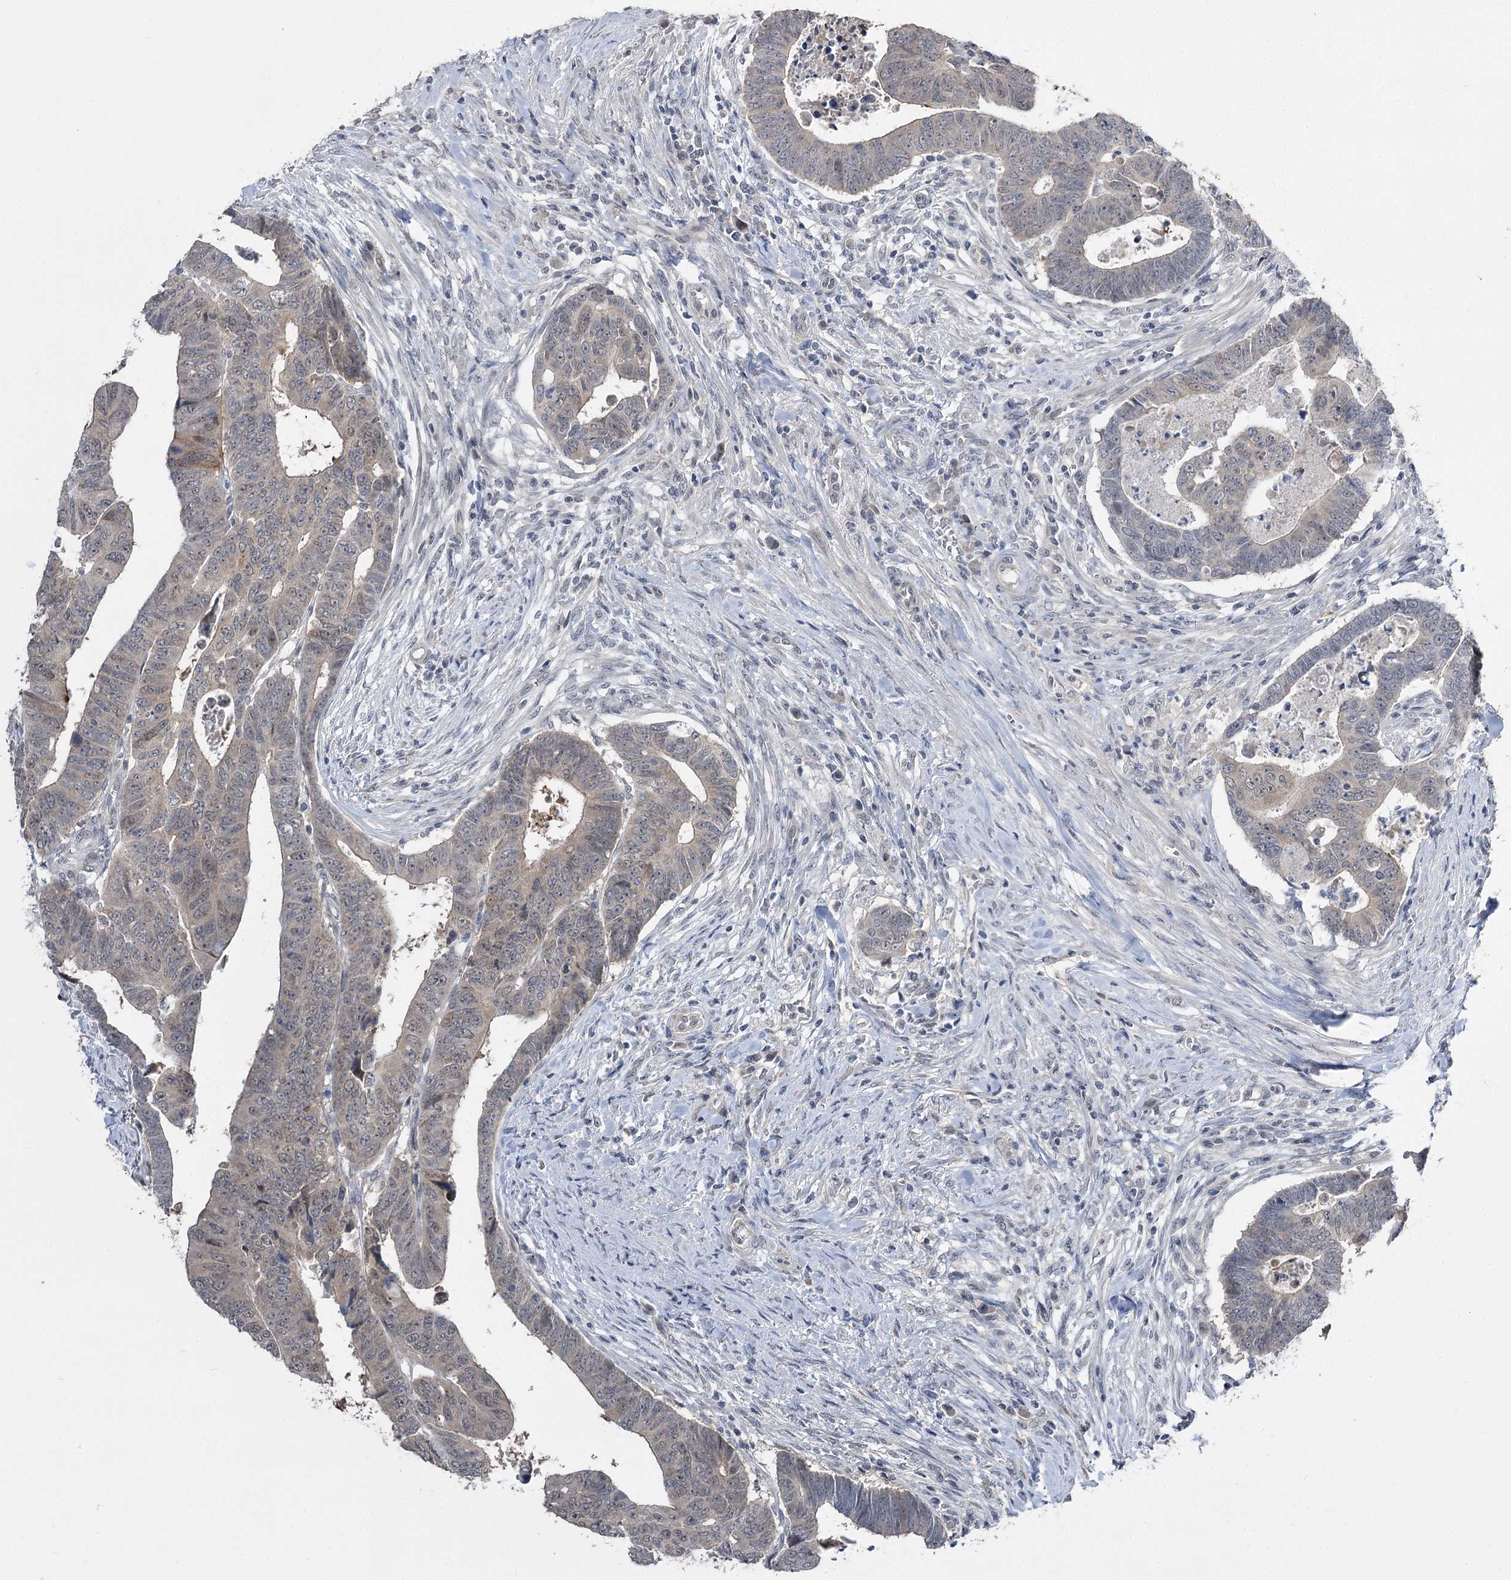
{"staining": {"intensity": "weak", "quantity": "<25%", "location": "cytoplasmic/membranous"}, "tissue": "colorectal cancer", "cell_type": "Tumor cells", "image_type": "cancer", "snomed": [{"axis": "morphology", "description": "Normal tissue, NOS"}, {"axis": "morphology", "description": "Adenocarcinoma, NOS"}, {"axis": "topography", "description": "Rectum"}], "caption": "Immunohistochemistry micrograph of neoplastic tissue: adenocarcinoma (colorectal) stained with DAB (3,3'-diaminobenzidine) exhibits no significant protein expression in tumor cells.", "gene": "PHYHIPL", "patient": {"sex": "female", "age": 65}}